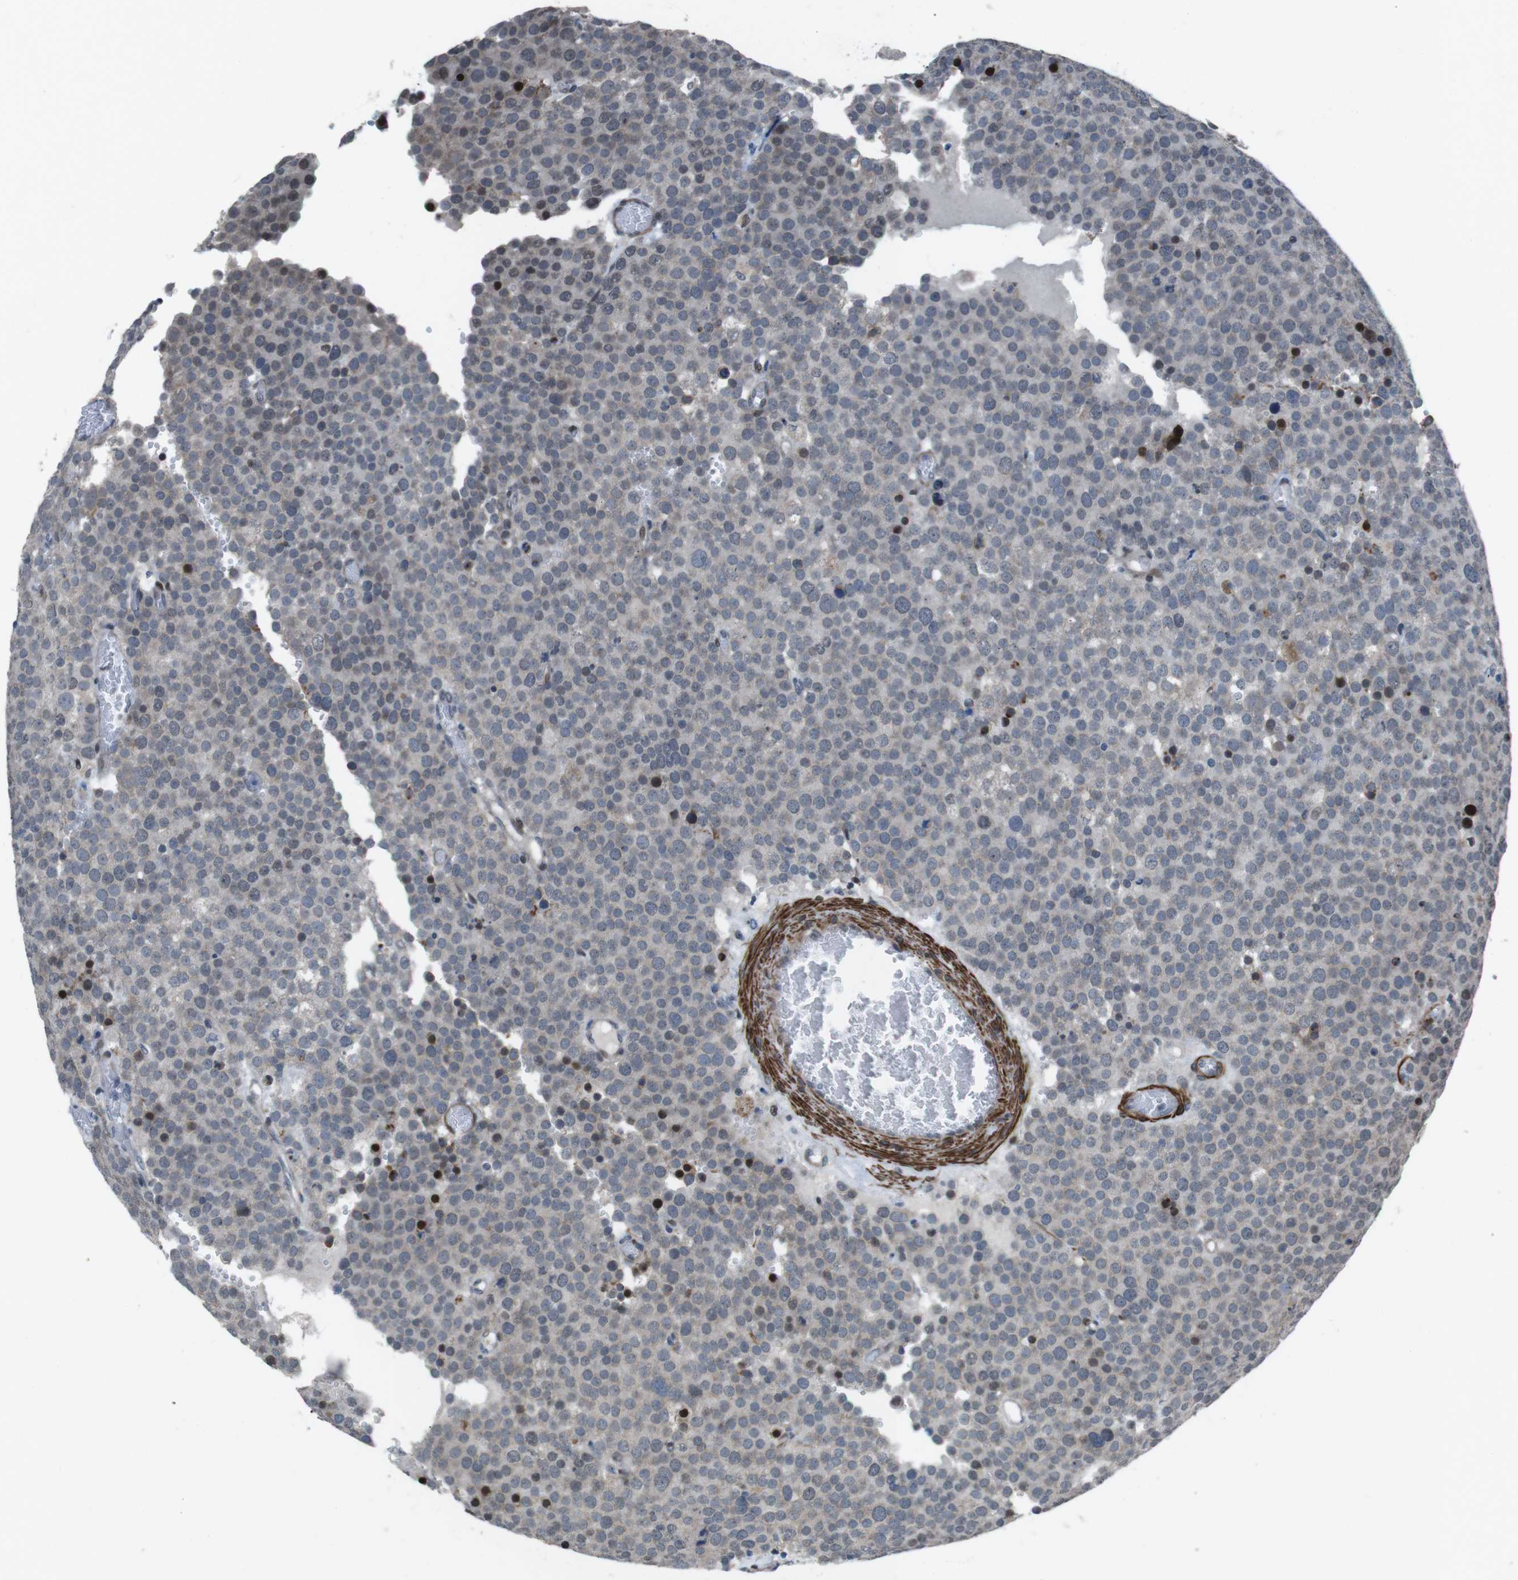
{"staining": {"intensity": "weak", "quantity": "<25%", "location": "cytoplasmic/membranous,nuclear"}, "tissue": "testis cancer", "cell_type": "Tumor cells", "image_type": "cancer", "snomed": [{"axis": "morphology", "description": "Normal tissue, NOS"}, {"axis": "morphology", "description": "Seminoma, NOS"}, {"axis": "topography", "description": "Testis"}], "caption": "A photomicrograph of human testis cancer (seminoma) is negative for staining in tumor cells.", "gene": "PBRM1", "patient": {"sex": "male", "age": 71}}